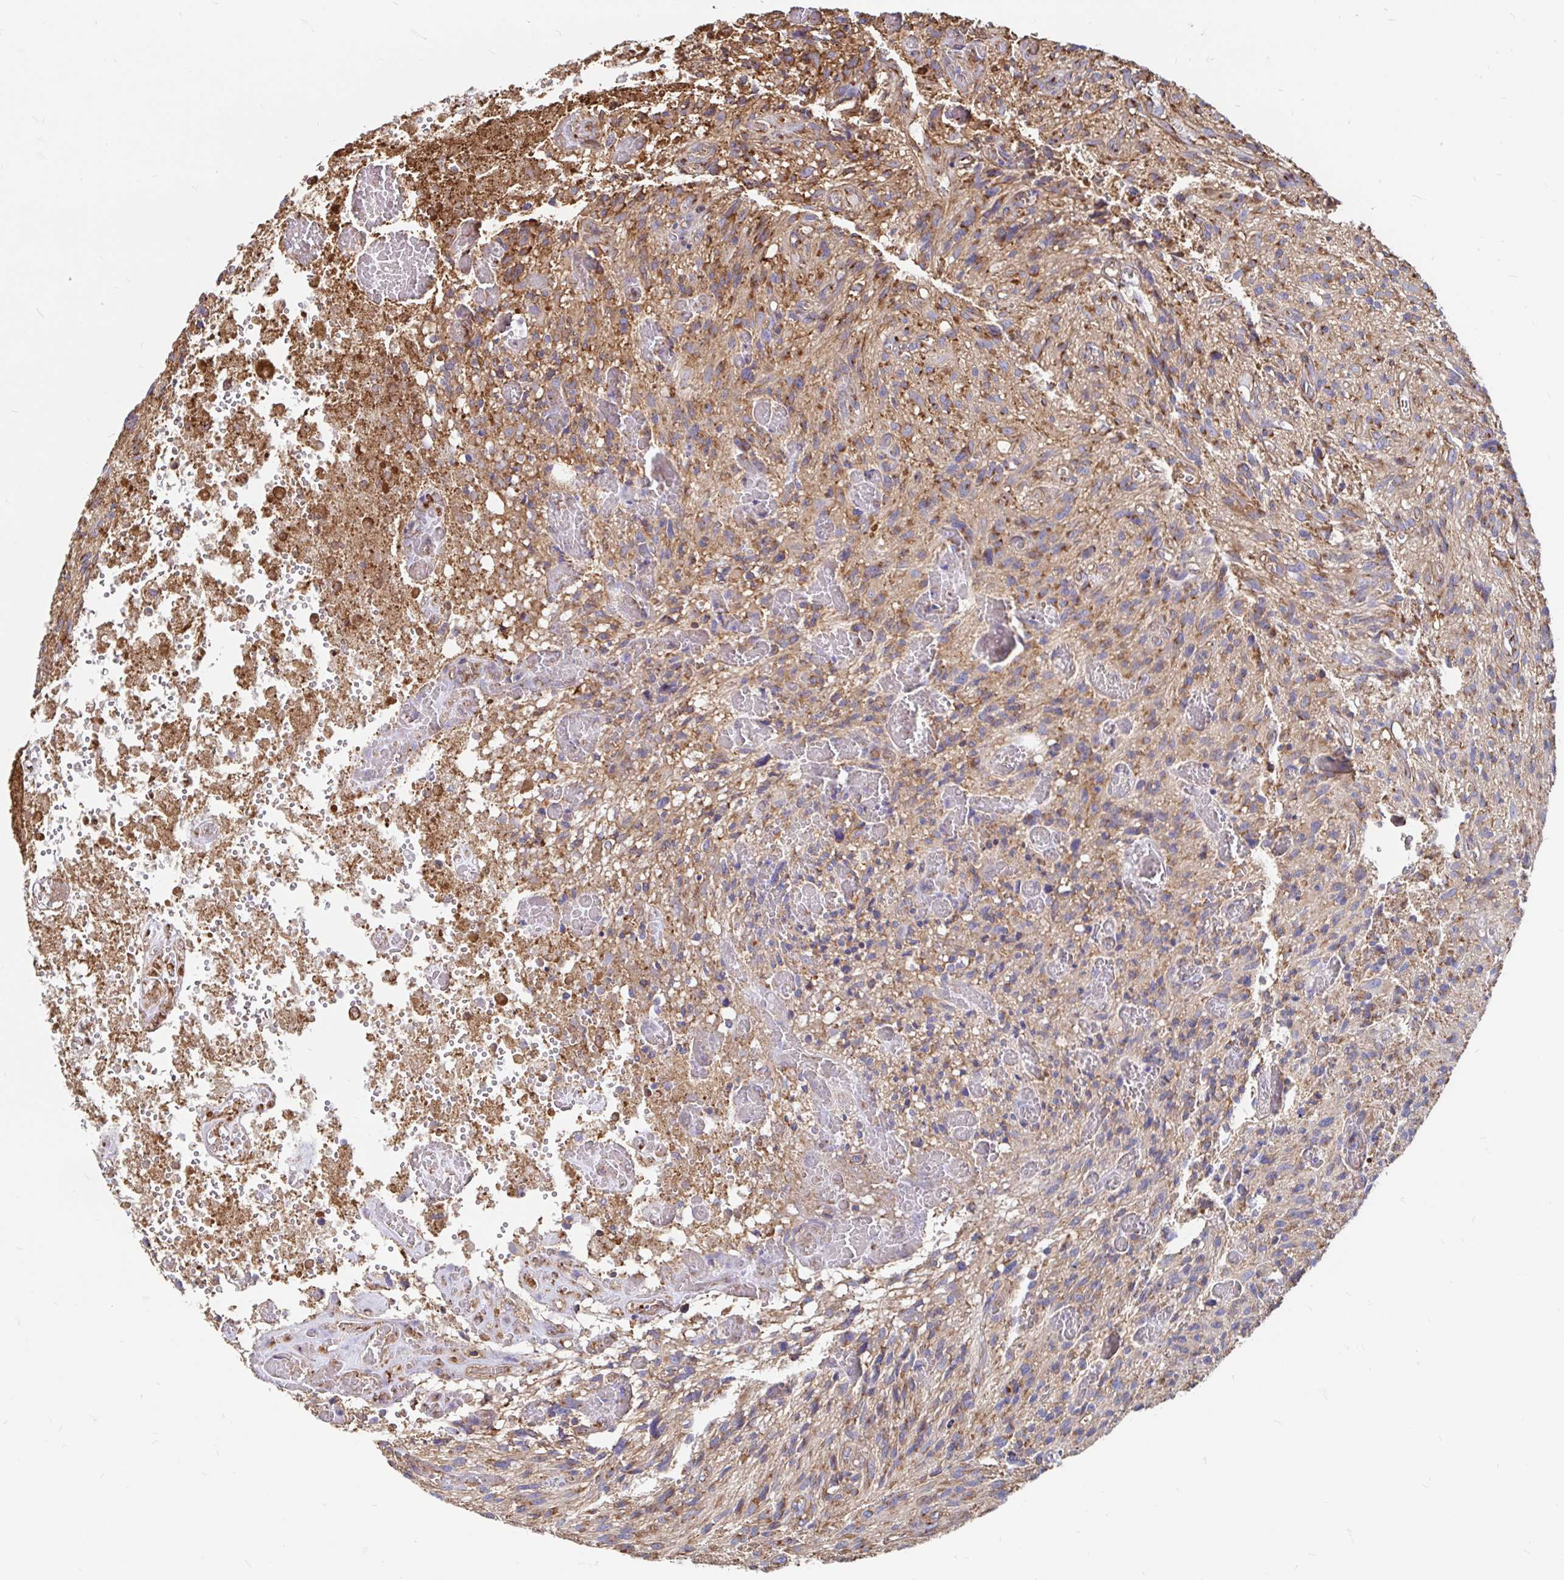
{"staining": {"intensity": "moderate", "quantity": "25%-75%", "location": "cytoplasmic/membranous"}, "tissue": "glioma", "cell_type": "Tumor cells", "image_type": "cancer", "snomed": [{"axis": "morphology", "description": "Glioma, malignant, High grade"}, {"axis": "topography", "description": "Brain"}], "caption": "Tumor cells demonstrate medium levels of moderate cytoplasmic/membranous expression in approximately 25%-75% of cells in malignant high-grade glioma. (brown staining indicates protein expression, while blue staining denotes nuclei).", "gene": "CLTC", "patient": {"sex": "male", "age": 75}}